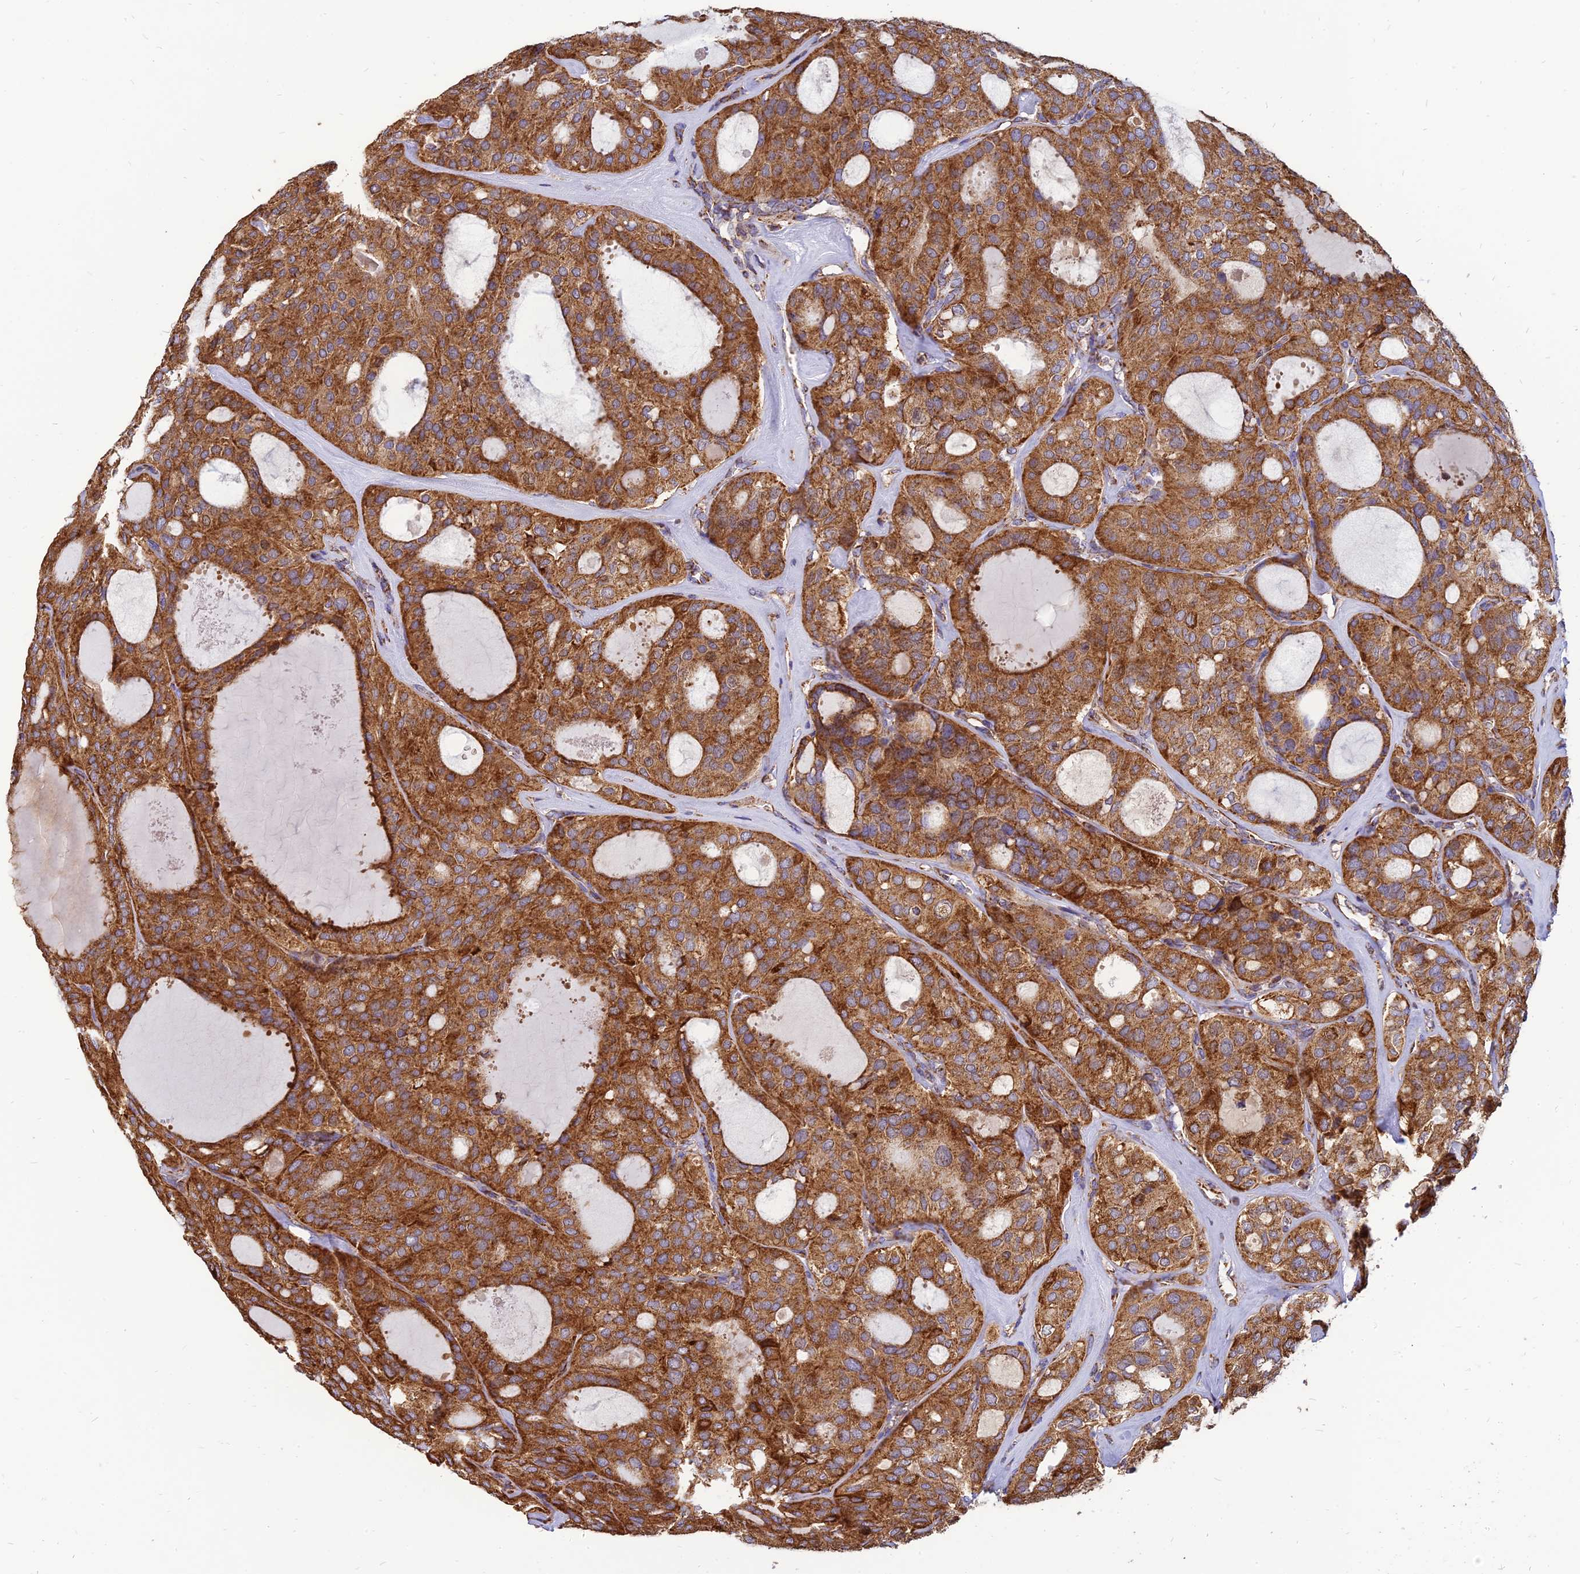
{"staining": {"intensity": "strong", "quantity": ">75%", "location": "cytoplasmic/membranous"}, "tissue": "thyroid cancer", "cell_type": "Tumor cells", "image_type": "cancer", "snomed": [{"axis": "morphology", "description": "Follicular adenoma carcinoma, NOS"}, {"axis": "topography", "description": "Thyroid gland"}], "caption": "This photomicrograph shows immunohistochemistry staining of human thyroid cancer, with high strong cytoplasmic/membranous expression in about >75% of tumor cells.", "gene": "THUMPD2", "patient": {"sex": "male", "age": 75}}